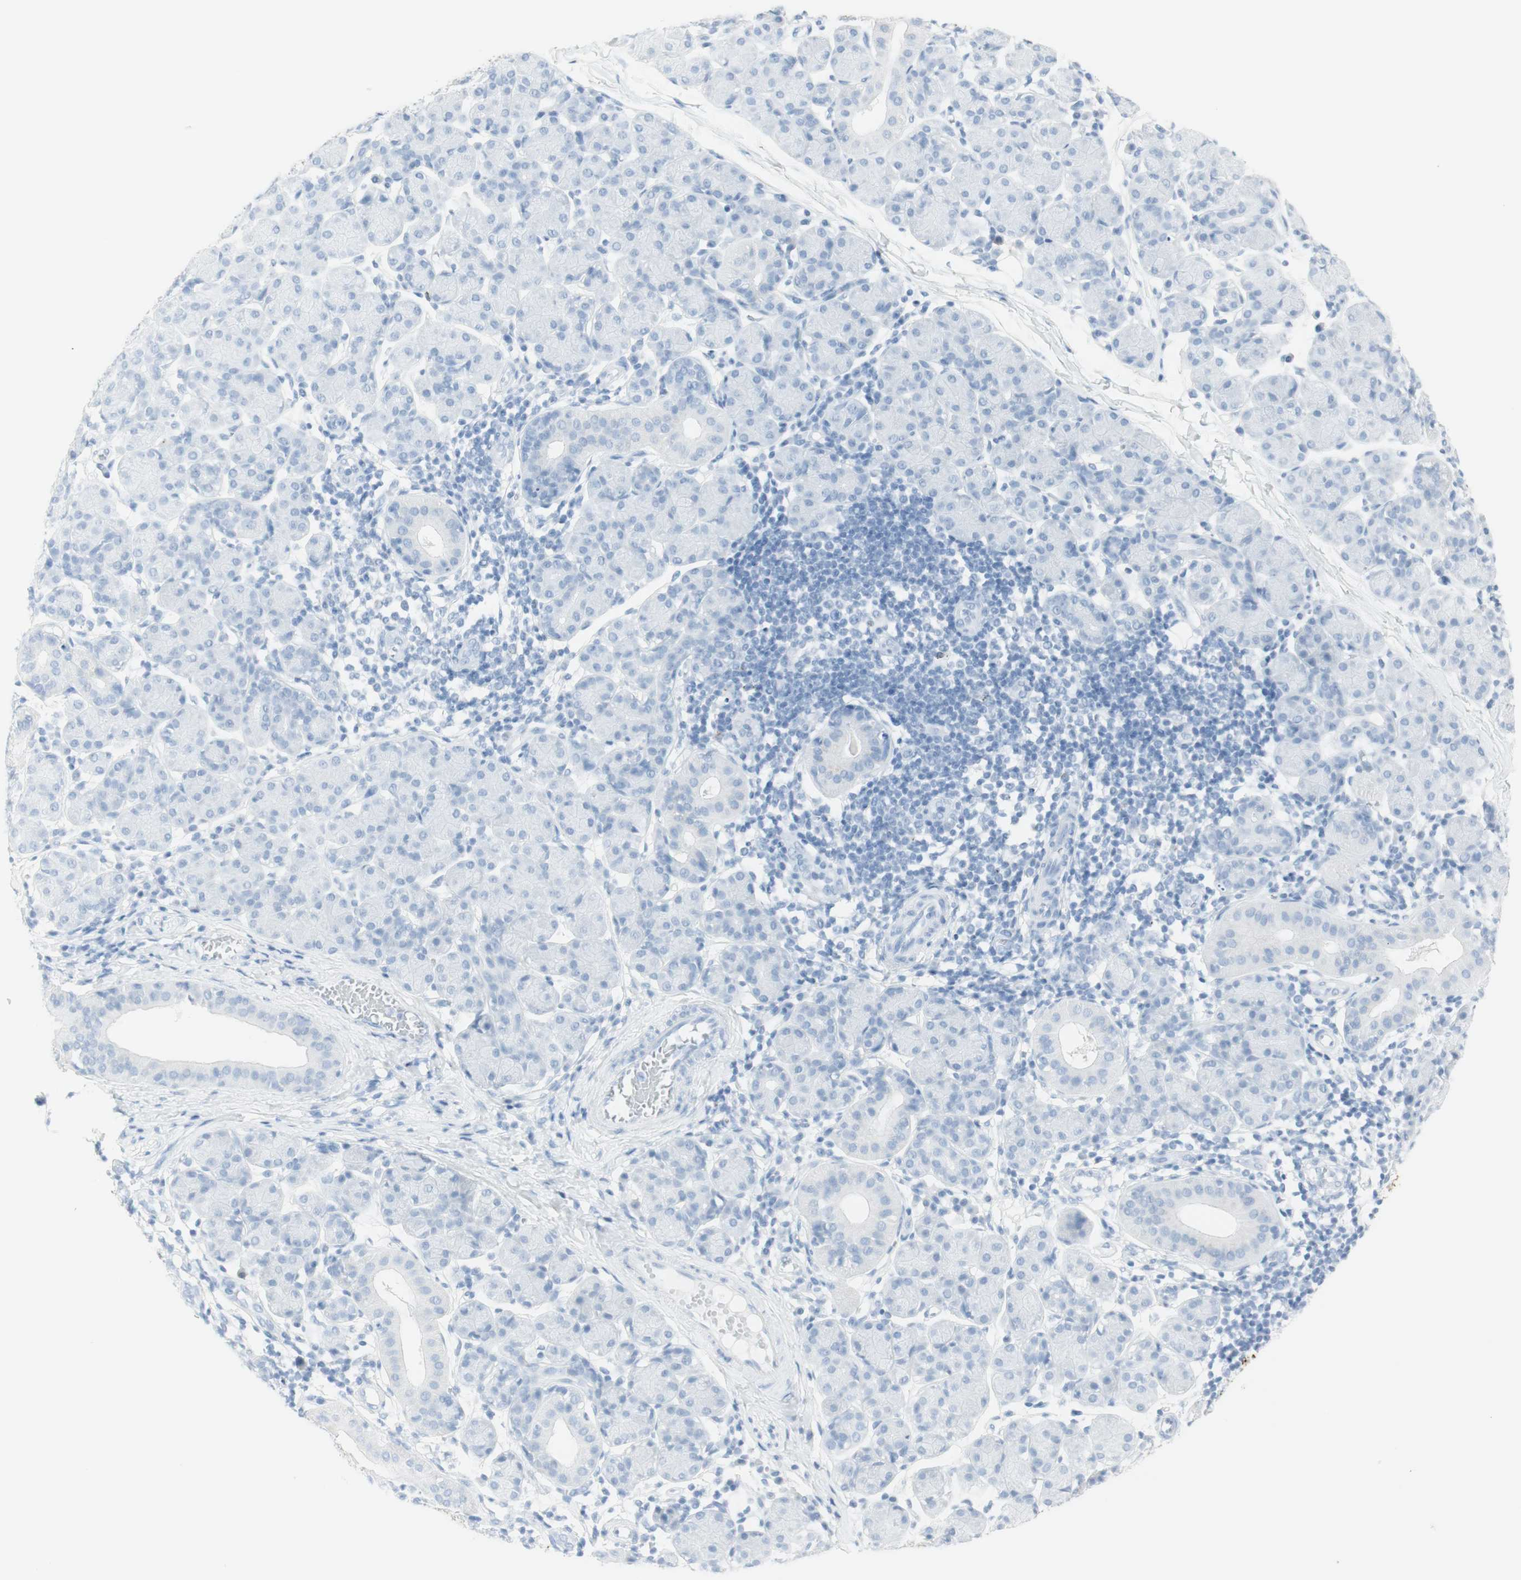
{"staining": {"intensity": "negative", "quantity": "none", "location": "none"}, "tissue": "salivary gland", "cell_type": "Glandular cells", "image_type": "normal", "snomed": [{"axis": "morphology", "description": "Normal tissue, NOS"}, {"axis": "morphology", "description": "Inflammation, NOS"}, {"axis": "topography", "description": "Lymph node"}, {"axis": "topography", "description": "Salivary gland"}], "caption": "The histopathology image displays no staining of glandular cells in normal salivary gland.", "gene": "NAPSA", "patient": {"sex": "male", "age": 3}}